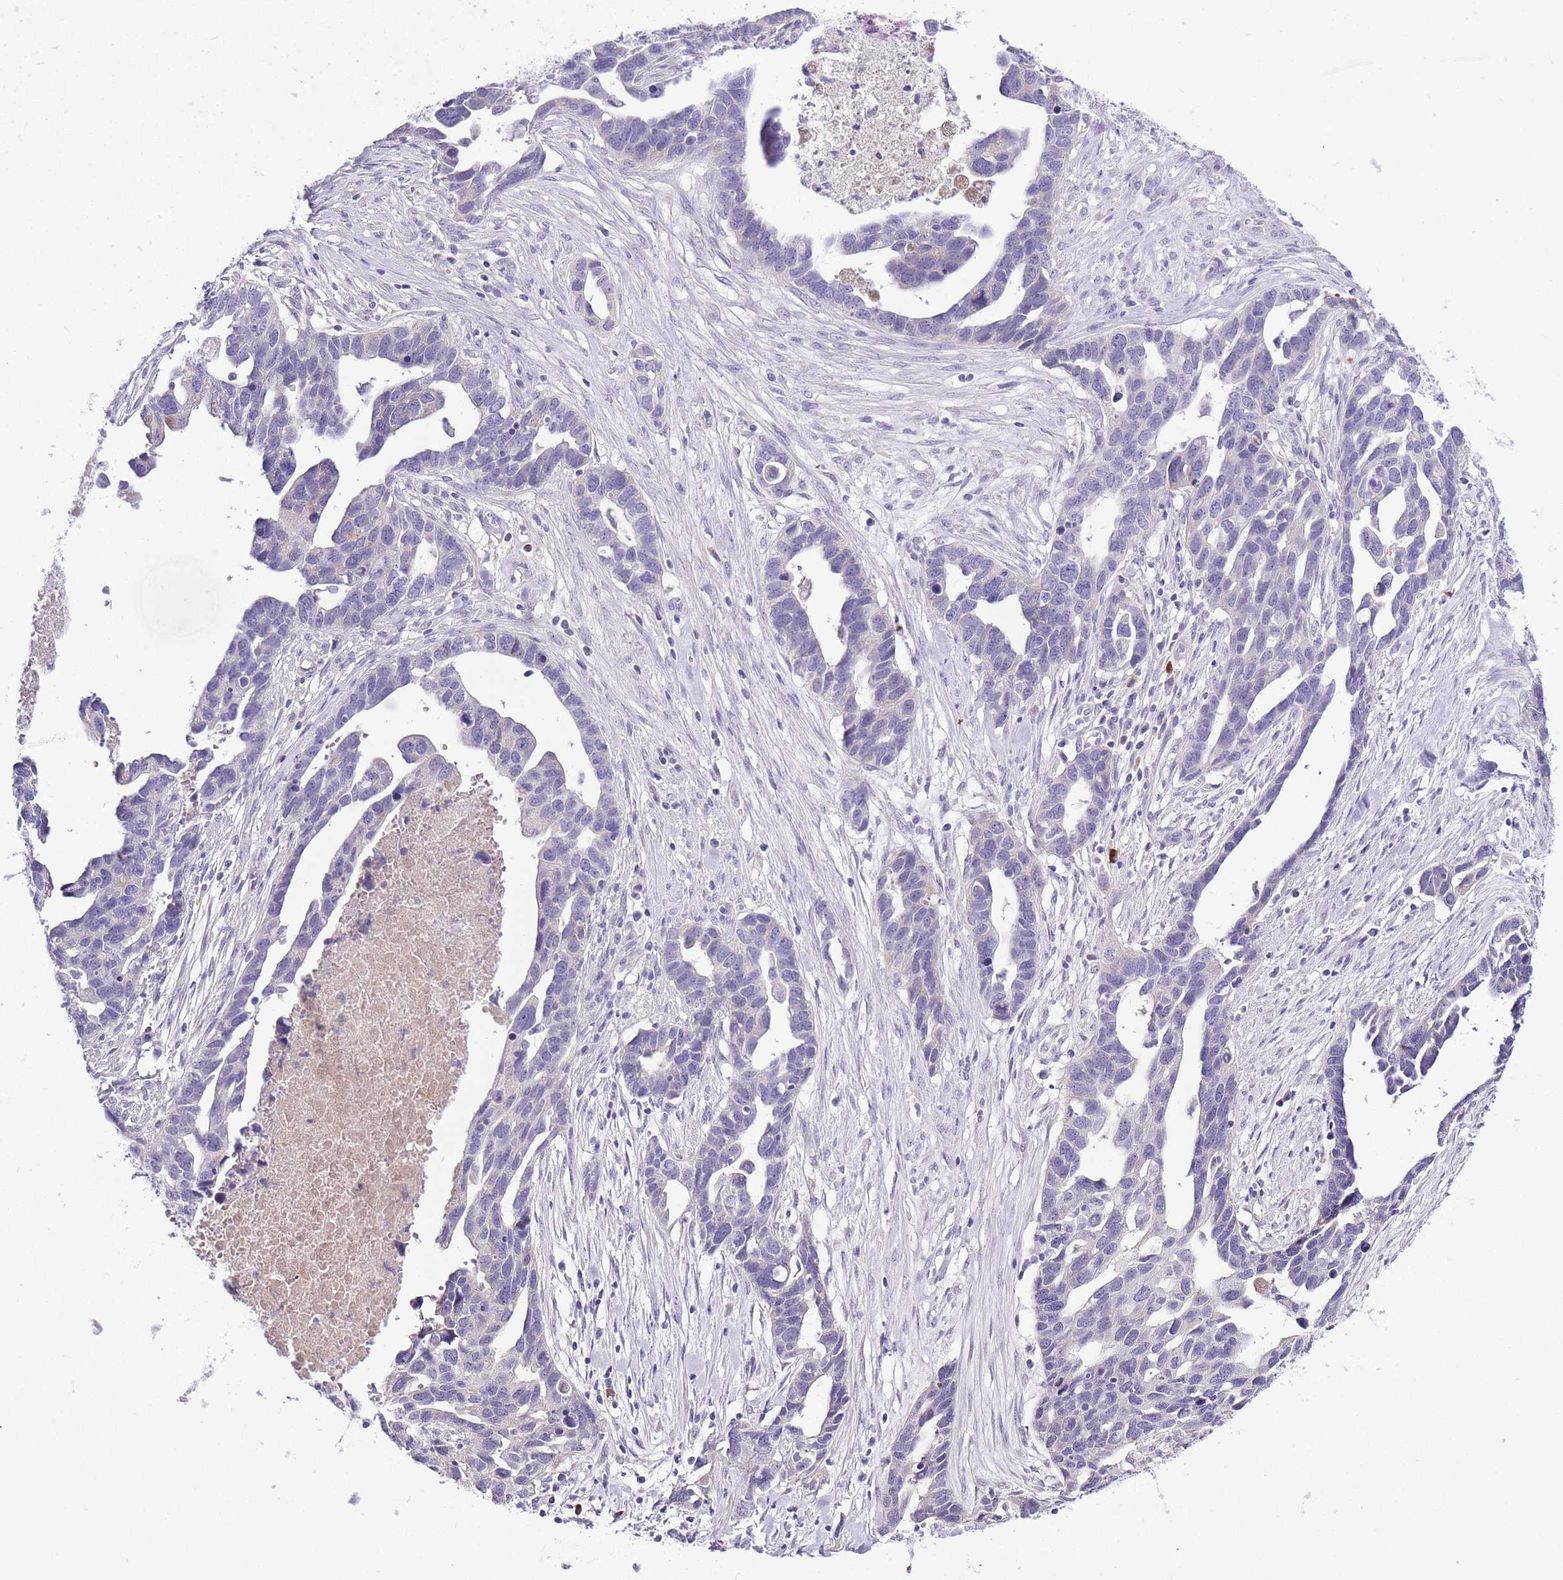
{"staining": {"intensity": "negative", "quantity": "none", "location": "none"}, "tissue": "ovarian cancer", "cell_type": "Tumor cells", "image_type": "cancer", "snomed": [{"axis": "morphology", "description": "Cystadenocarcinoma, serous, NOS"}, {"axis": "topography", "description": "Ovary"}], "caption": "Tumor cells show no significant positivity in ovarian cancer.", "gene": "ASAP3", "patient": {"sex": "female", "age": 54}}